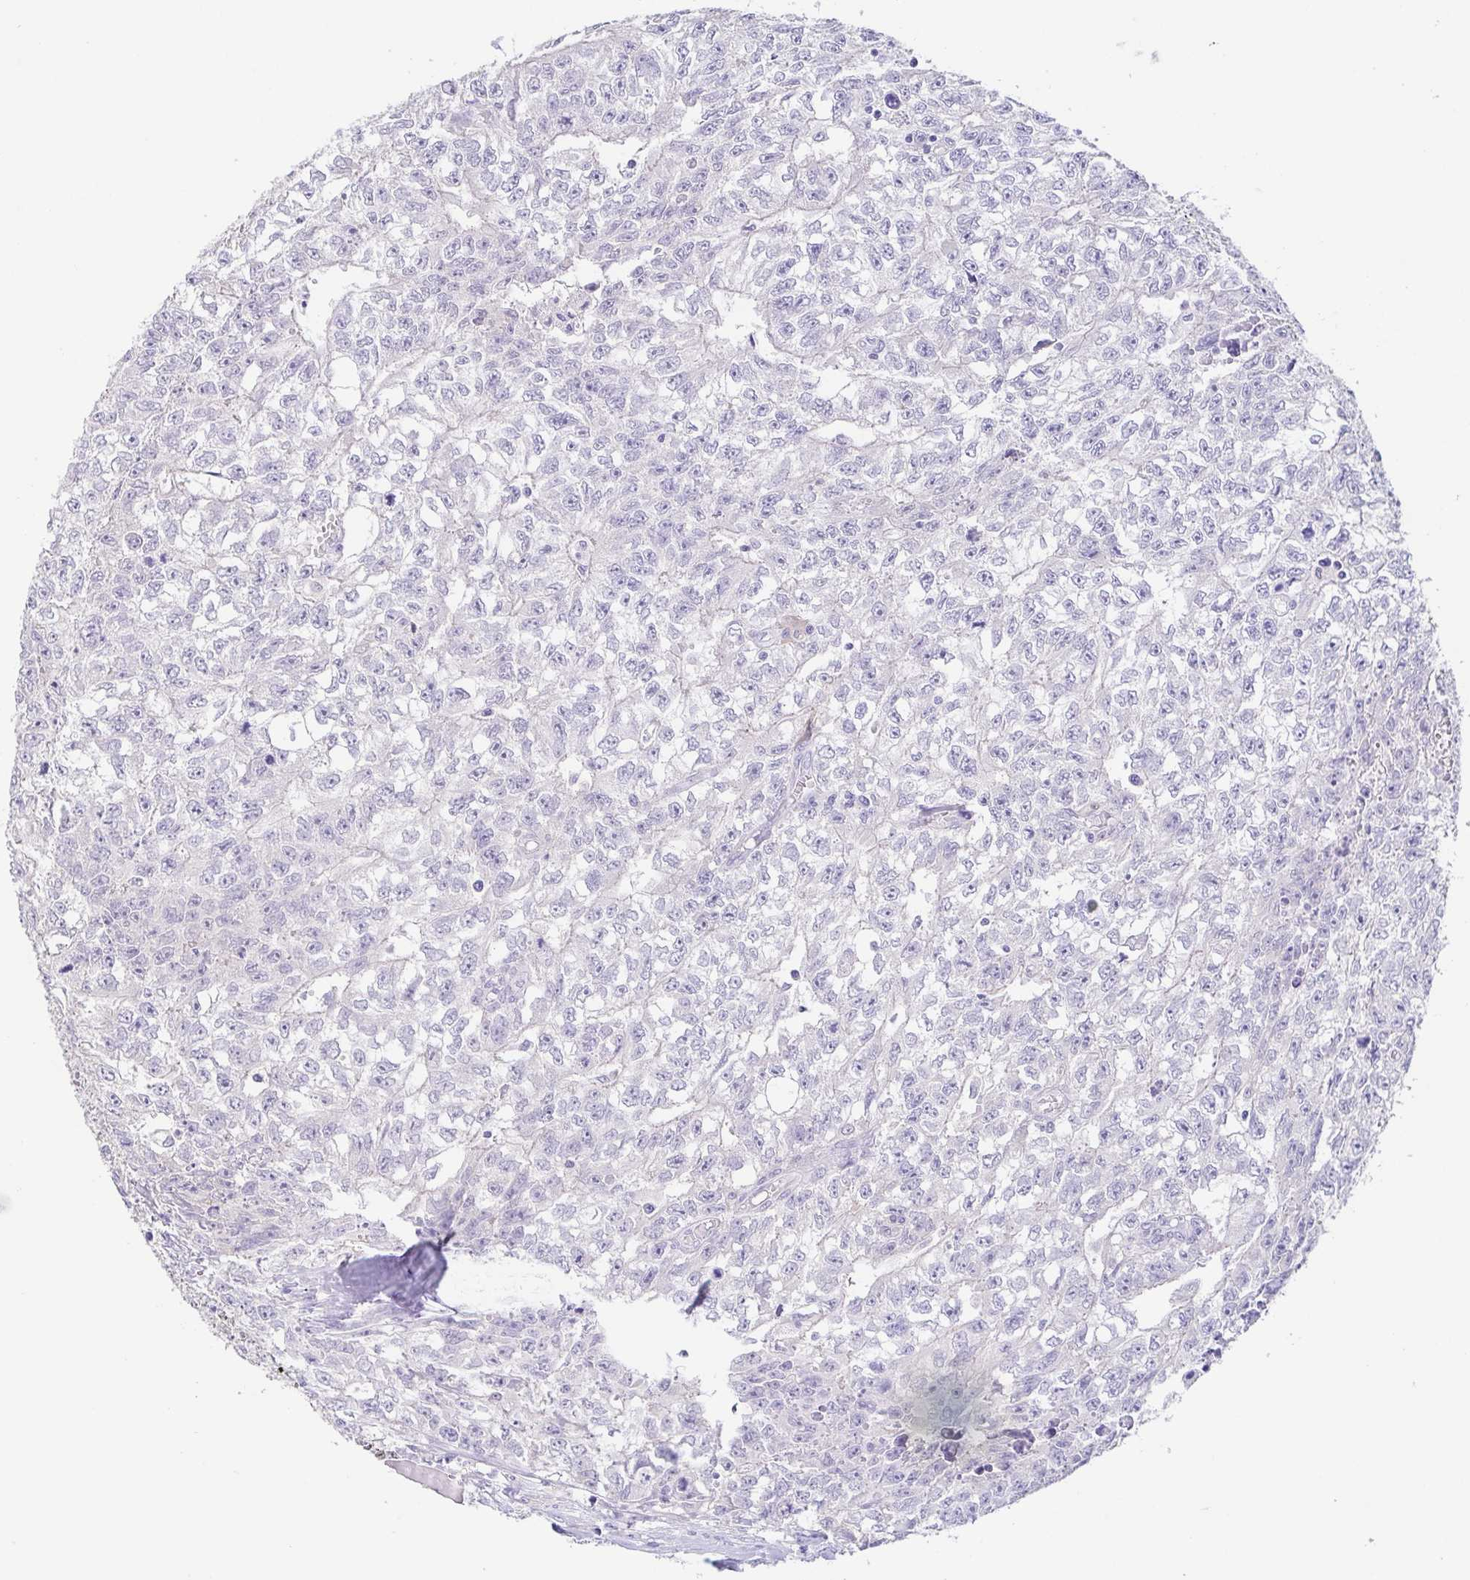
{"staining": {"intensity": "negative", "quantity": "none", "location": "none"}, "tissue": "testis cancer", "cell_type": "Tumor cells", "image_type": "cancer", "snomed": [{"axis": "morphology", "description": "Carcinoma, Embryonal, NOS"}, {"axis": "morphology", "description": "Teratoma, malignant, NOS"}, {"axis": "topography", "description": "Testis"}], "caption": "Tumor cells are negative for brown protein staining in testis embryonal carcinoma. Brightfield microscopy of immunohistochemistry stained with DAB (brown) and hematoxylin (blue), captured at high magnification.", "gene": "FABP3", "patient": {"sex": "male", "age": 24}}